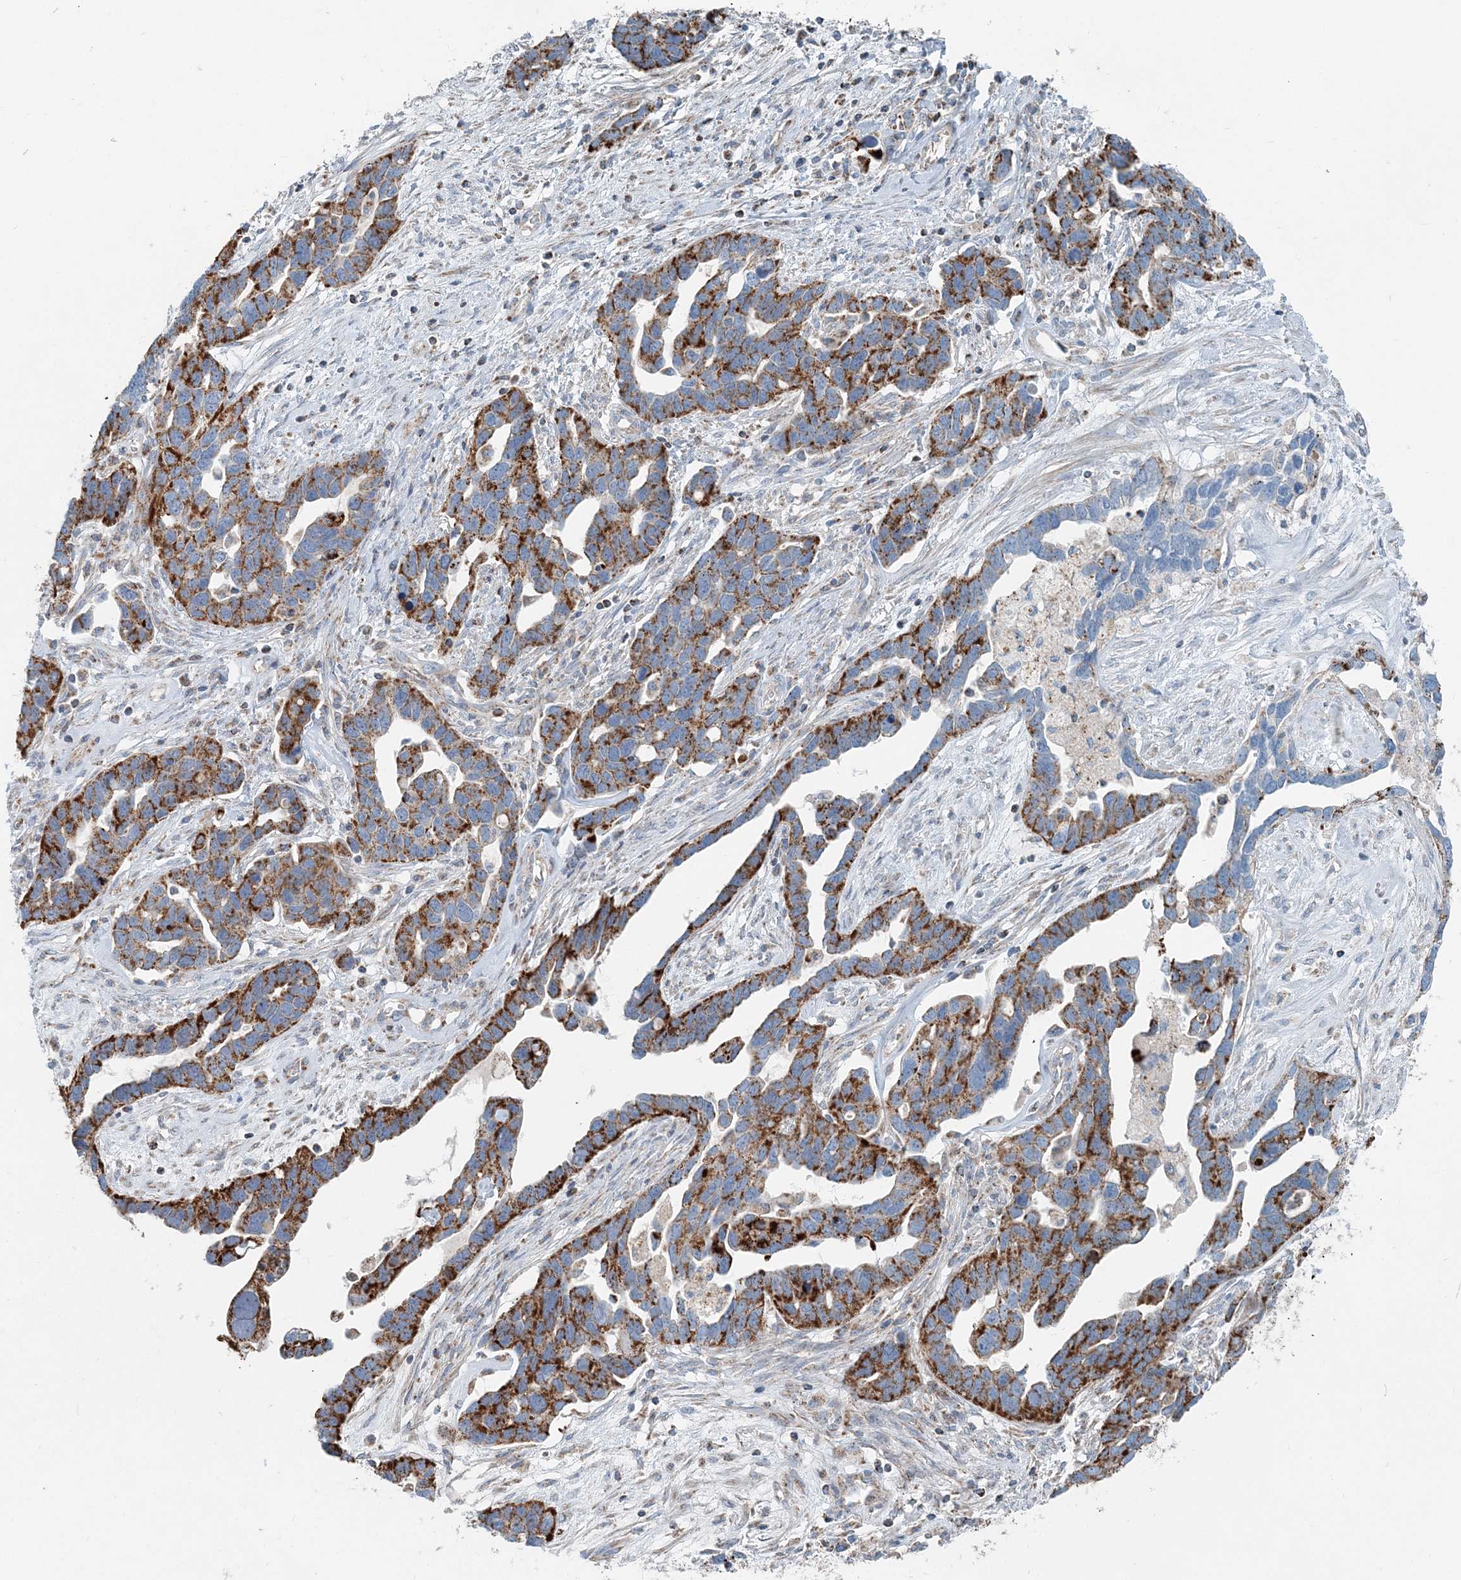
{"staining": {"intensity": "strong", "quantity": ">75%", "location": "cytoplasmic/membranous"}, "tissue": "ovarian cancer", "cell_type": "Tumor cells", "image_type": "cancer", "snomed": [{"axis": "morphology", "description": "Cystadenocarcinoma, serous, NOS"}, {"axis": "topography", "description": "Ovary"}], "caption": "Protein staining by immunohistochemistry shows strong cytoplasmic/membranous staining in approximately >75% of tumor cells in ovarian cancer.", "gene": "INTU", "patient": {"sex": "female", "age": 54}}